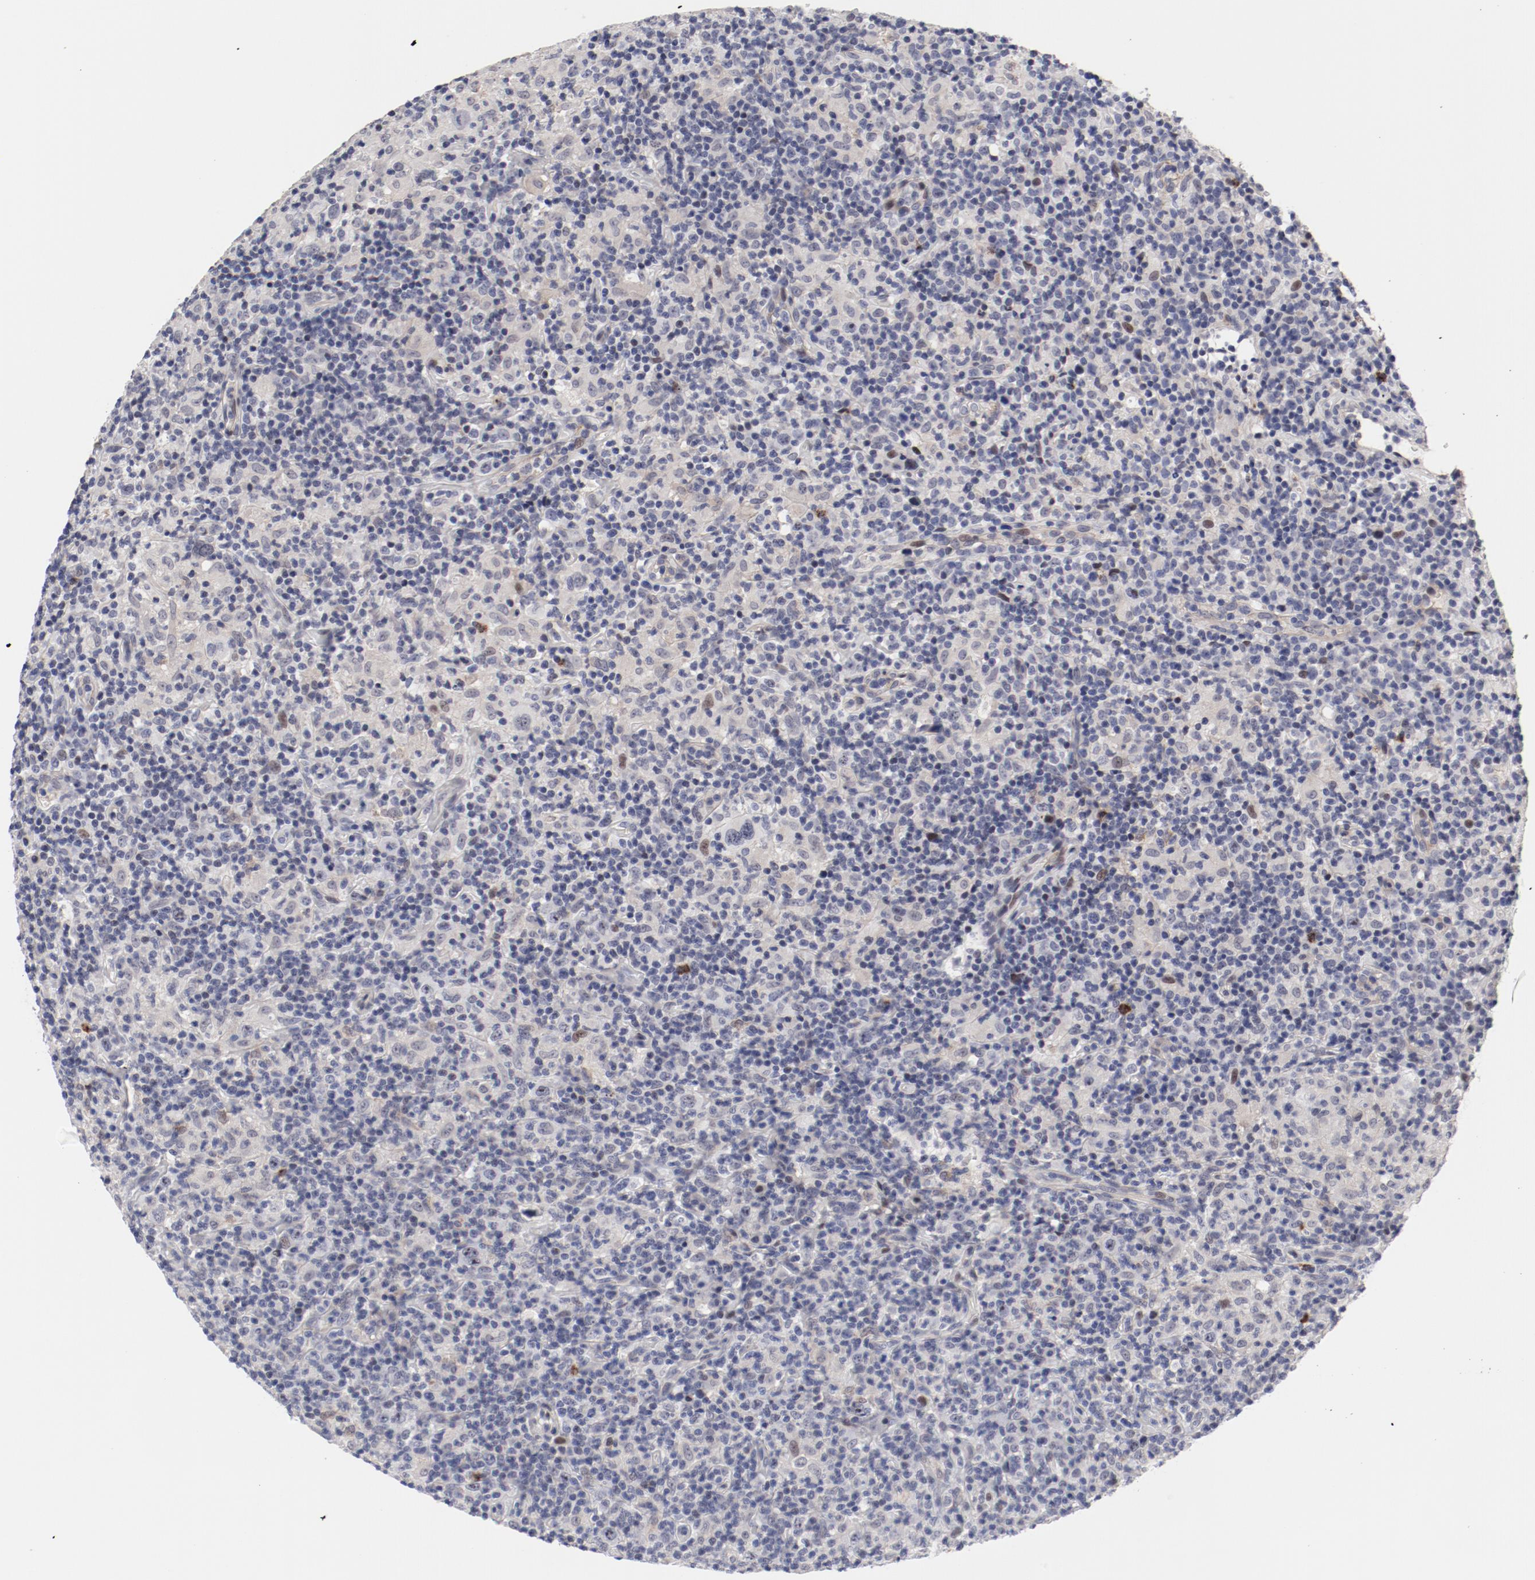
{"staining": {"intensity": "negative", "quantity": "none", "location": "none"}, "tissue": "lymphoma", "cell_type": "Tumor cells", "image_type": "cancer", "snomed": [{"axis": "morphology", "description": "Hodgkin's disease, NOS"}, {"axis": "topography", "description": "Lymph node"}], "caption": "DAB immunohistochemical staining of human Hodgkin's disease demonstrates no significant positivity in tumor cells. (DAB (3,3'-diaminobenzidine) immunohistochemistry visualized using brightfield microscopy, high magnification).", "gene": "FSCB", "patient": {"sex": "male", "age": 65}}